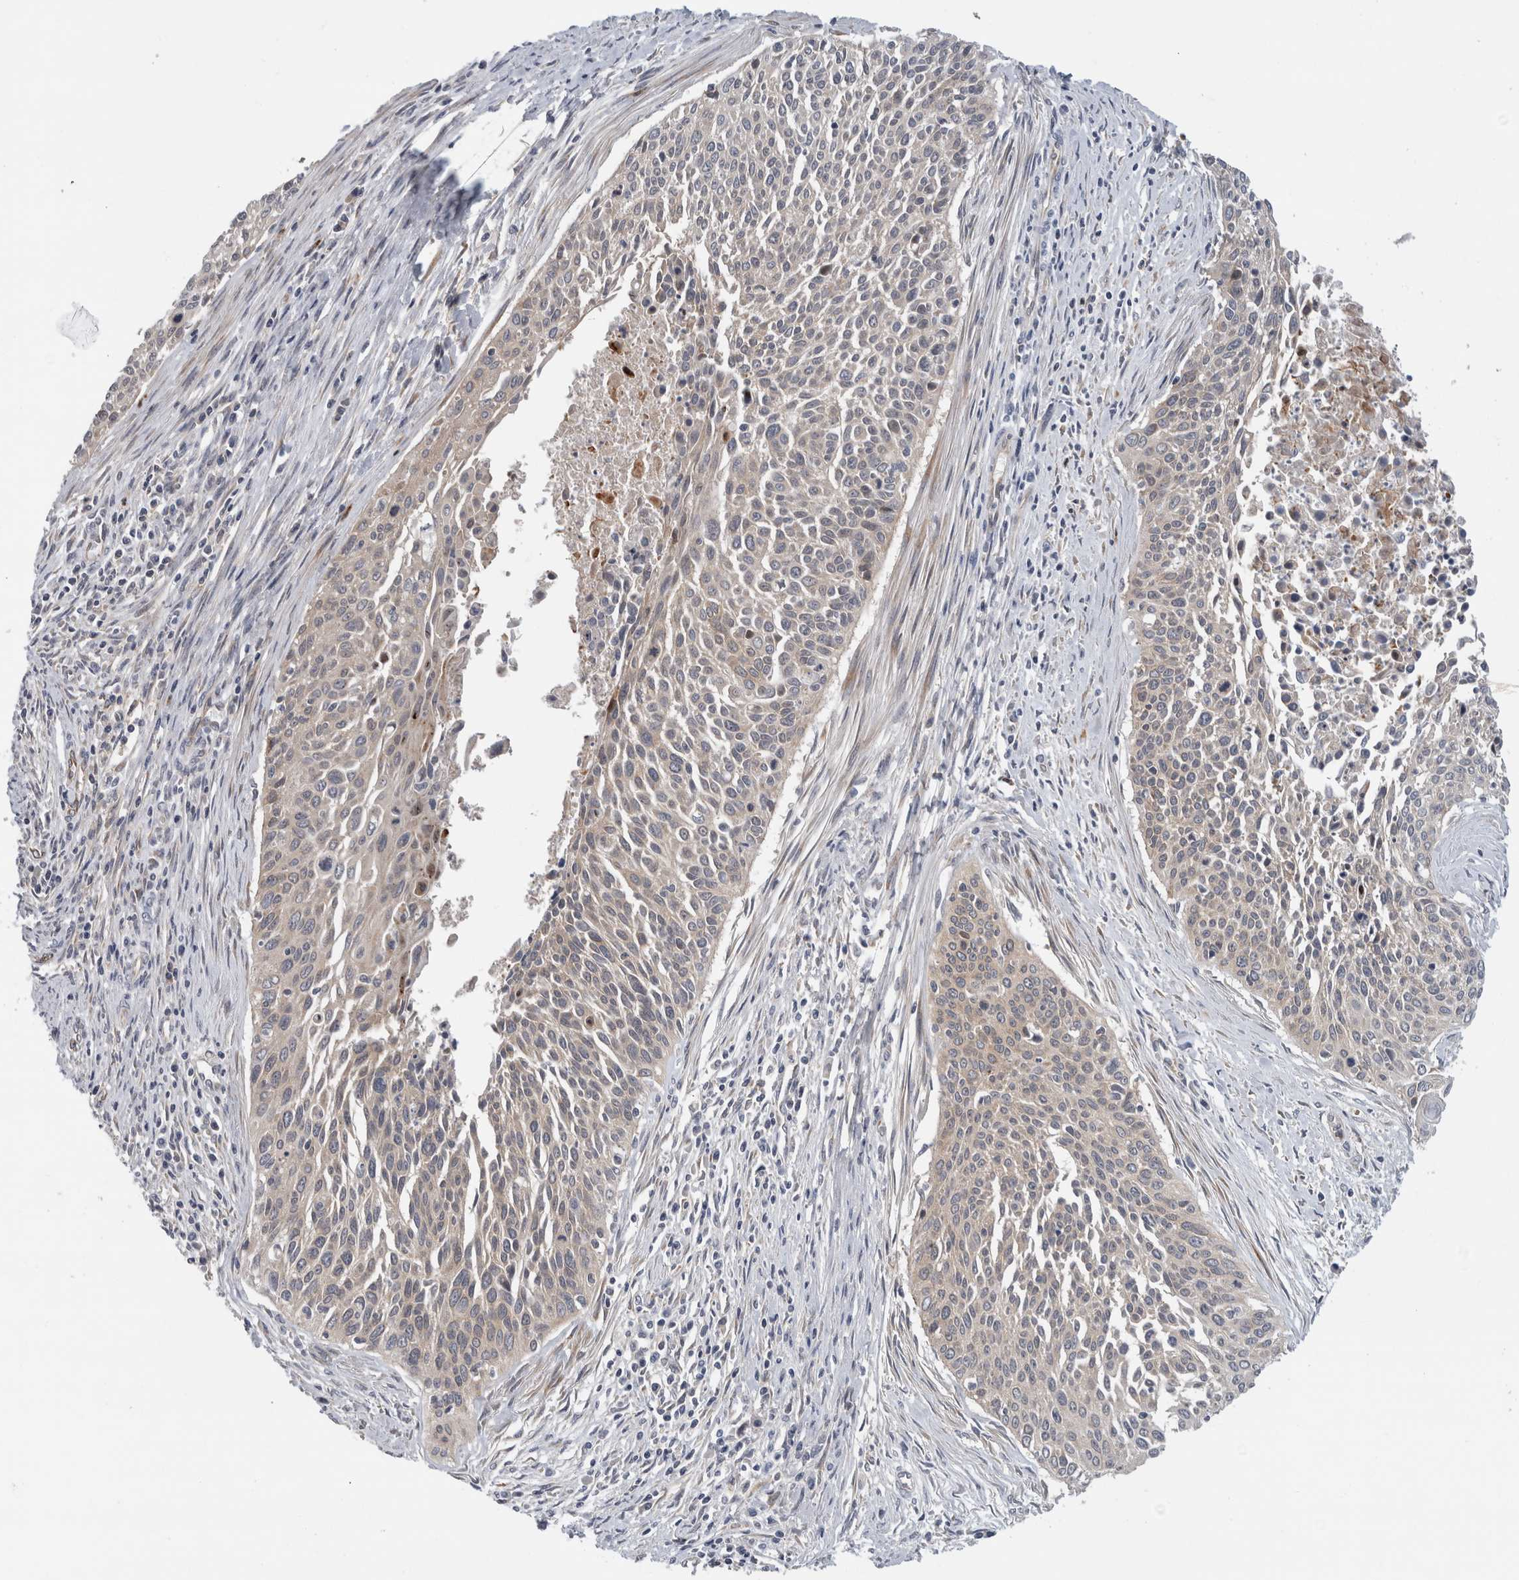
{"staining": {"intensity": "negative", "quantity": "none", "location": "none"}, "tissue": "cervical cancer", "cell_type": "Tumor cells", "image_type": "cancer", "snomed": [{"axis": "morphology", "description": "Squamous cell carcinoma, NOS"}, {"axis": "topography", "description": "Cervix"}], "caption": "Squamous cell carcinoma (cervical) stained for a protein using immunohistochemistry (IHC) demonstrates no expression tumor cells.", "gene": "PDCD2", "patient": {"sex": "female", "age": 55}}